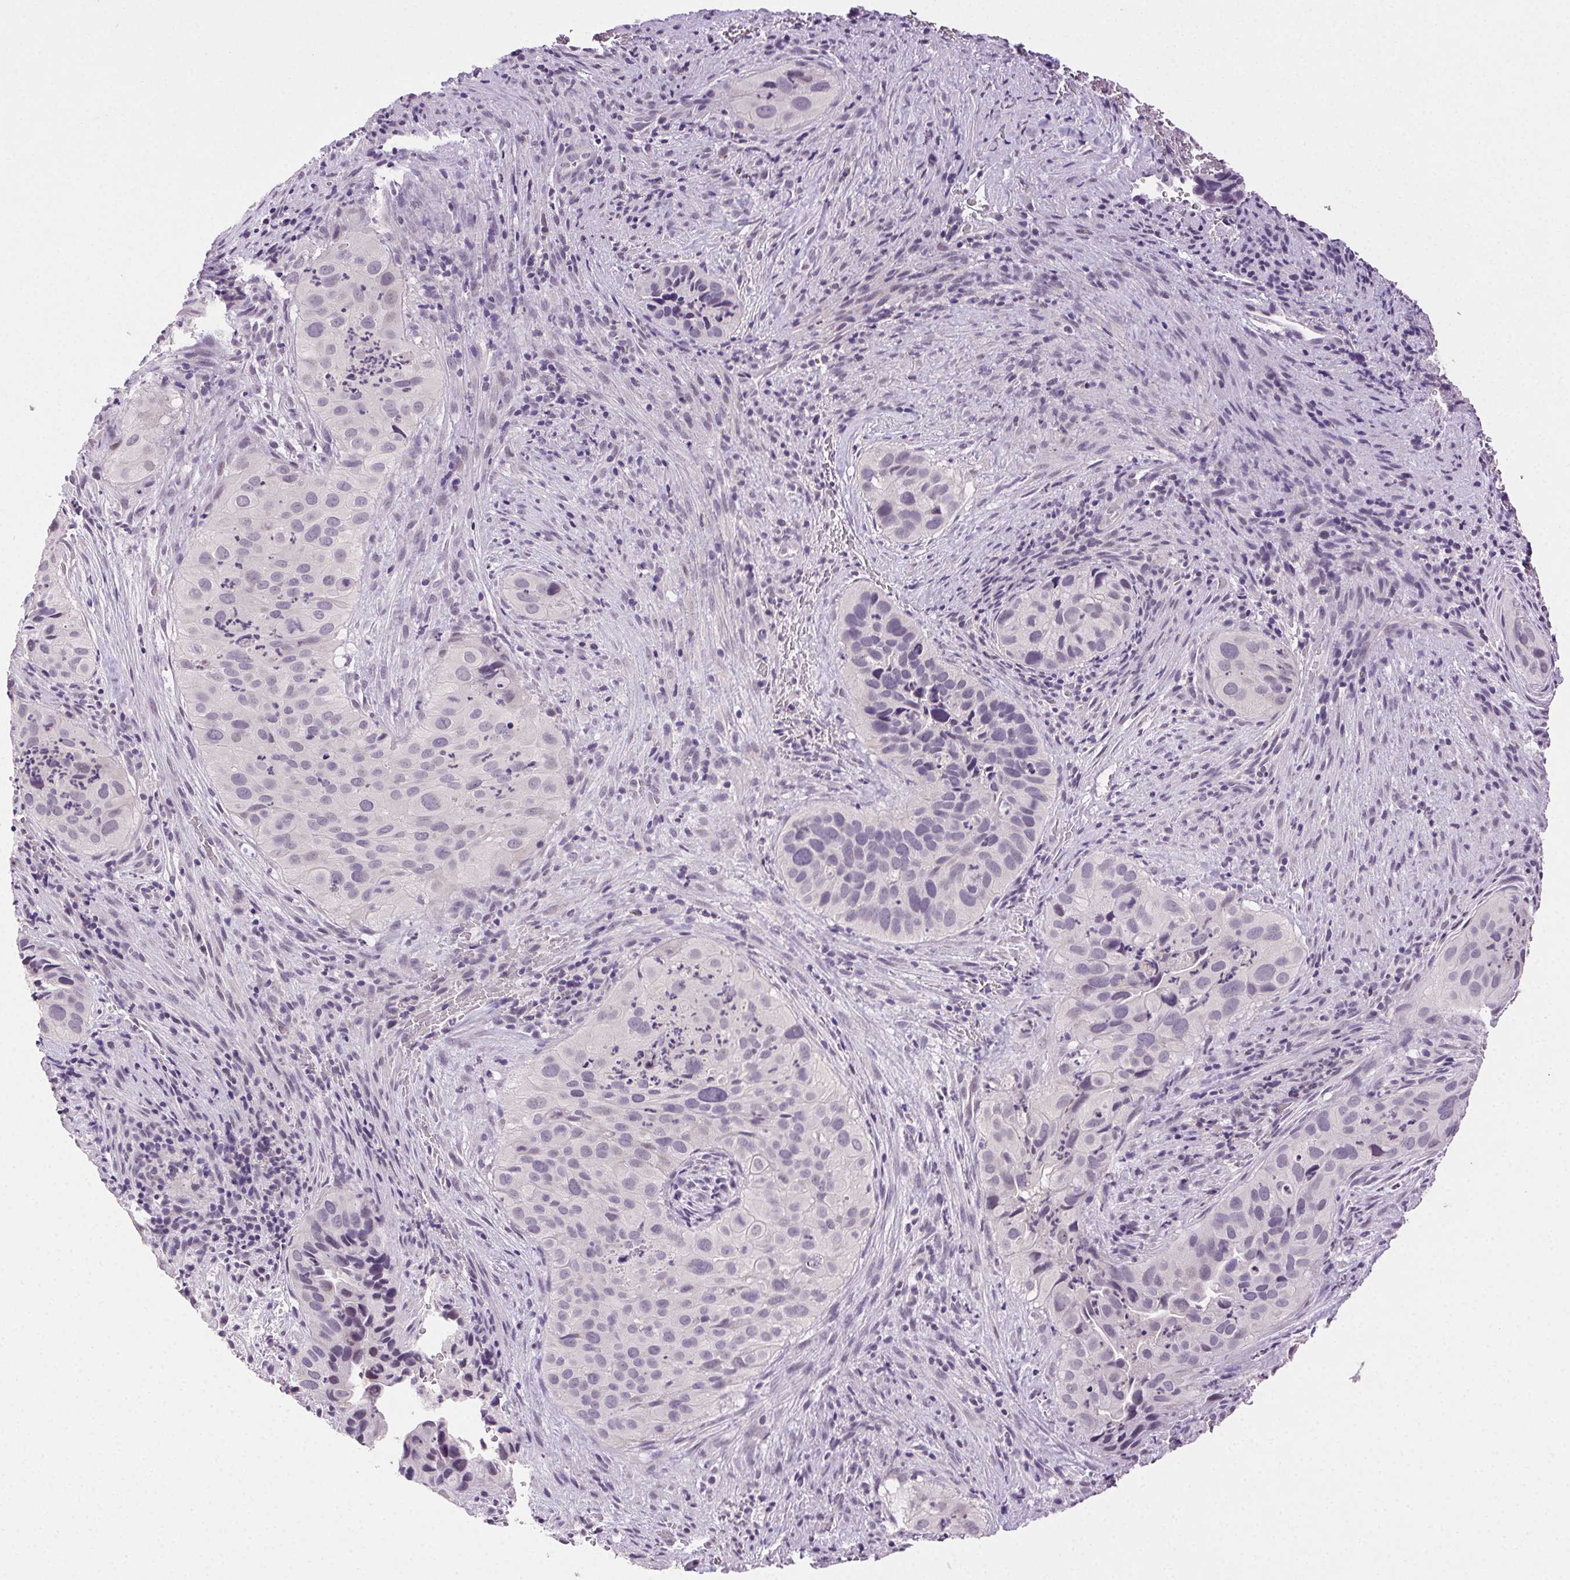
{"staining": {"intensity": "negative", "quantity": "none", "location": "none"}, "tissue": "cervical cancer", "cell_type": "Tumor cells", "image_type": "cancer", "snomed": [{"axis": "morphology", "description": "Squamous cell carcinoma, NOS"}, {"axis": "topography", "description": "Cervix"}], "caption": "The photomicrograph demonstrates no staining of tumor cells in squamous cell carcinoma (cervical). (DAB (3,3'-diaminobenzidine) IHC, high magnification).", "gene": "CLDN10", "patient": {"sex": "female", "age": 38}}